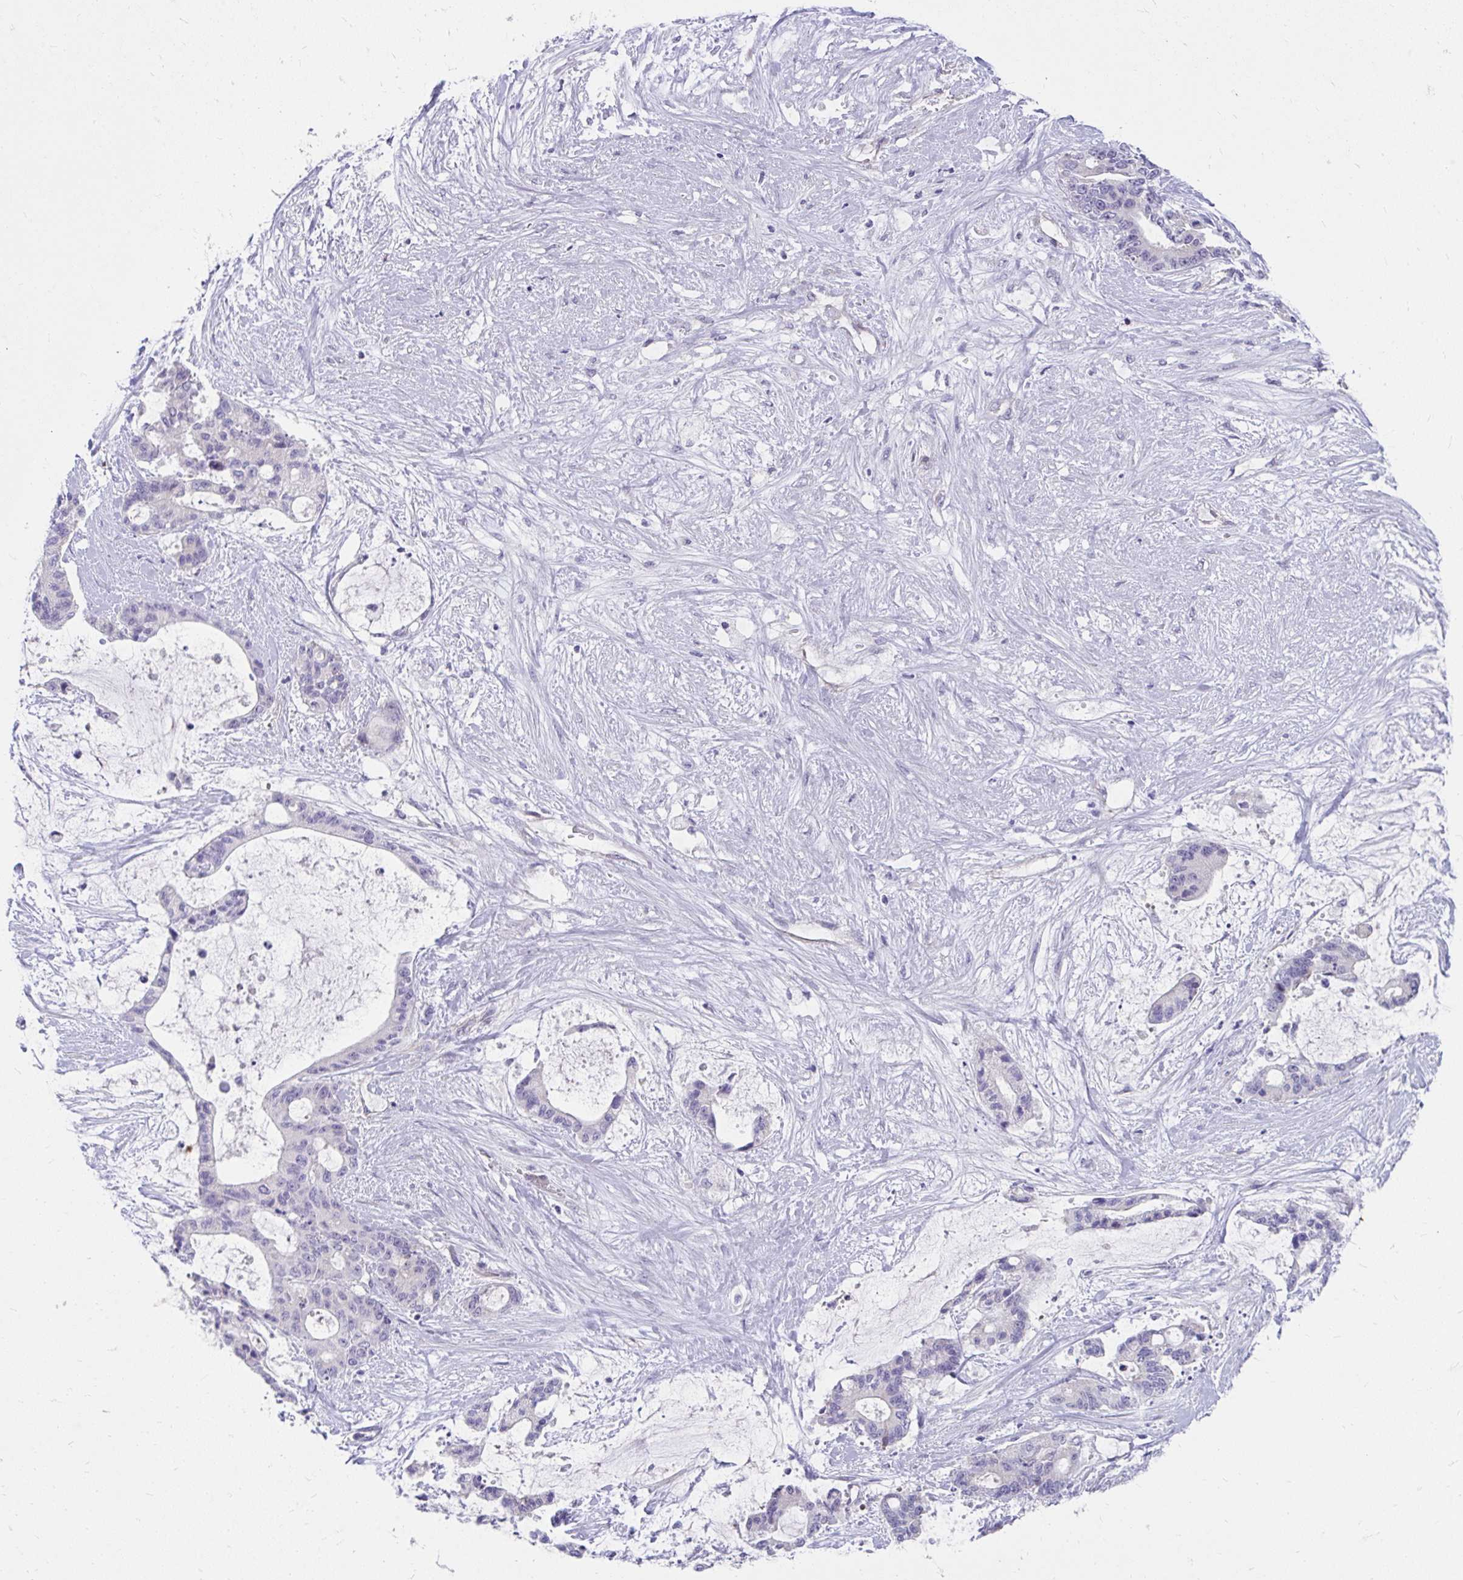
{"staining": {"intensity": "negative", "quantity": "none", "location": "none"}, "tissue": "liver cancer", "cell_type": "Tumor cells", "image_type": "cancer", "snomed": [{"axis": "morphology", "description": "Normal tissue, NOS"}, {"axis": "morphology", "description": "Cholangiocarcinoma"}, {"axis": "topography", "description": "Liver"}, {"axis": "topography", "description": "Peripheral nerve tissue"}], "caption": "DAB immunohistochemical staining of human liver cholangiocarcinoma shows no significant positivity in tumor cells.", "gene": "SLAMF7", "patient": {"sex": "female", "age": 73}}